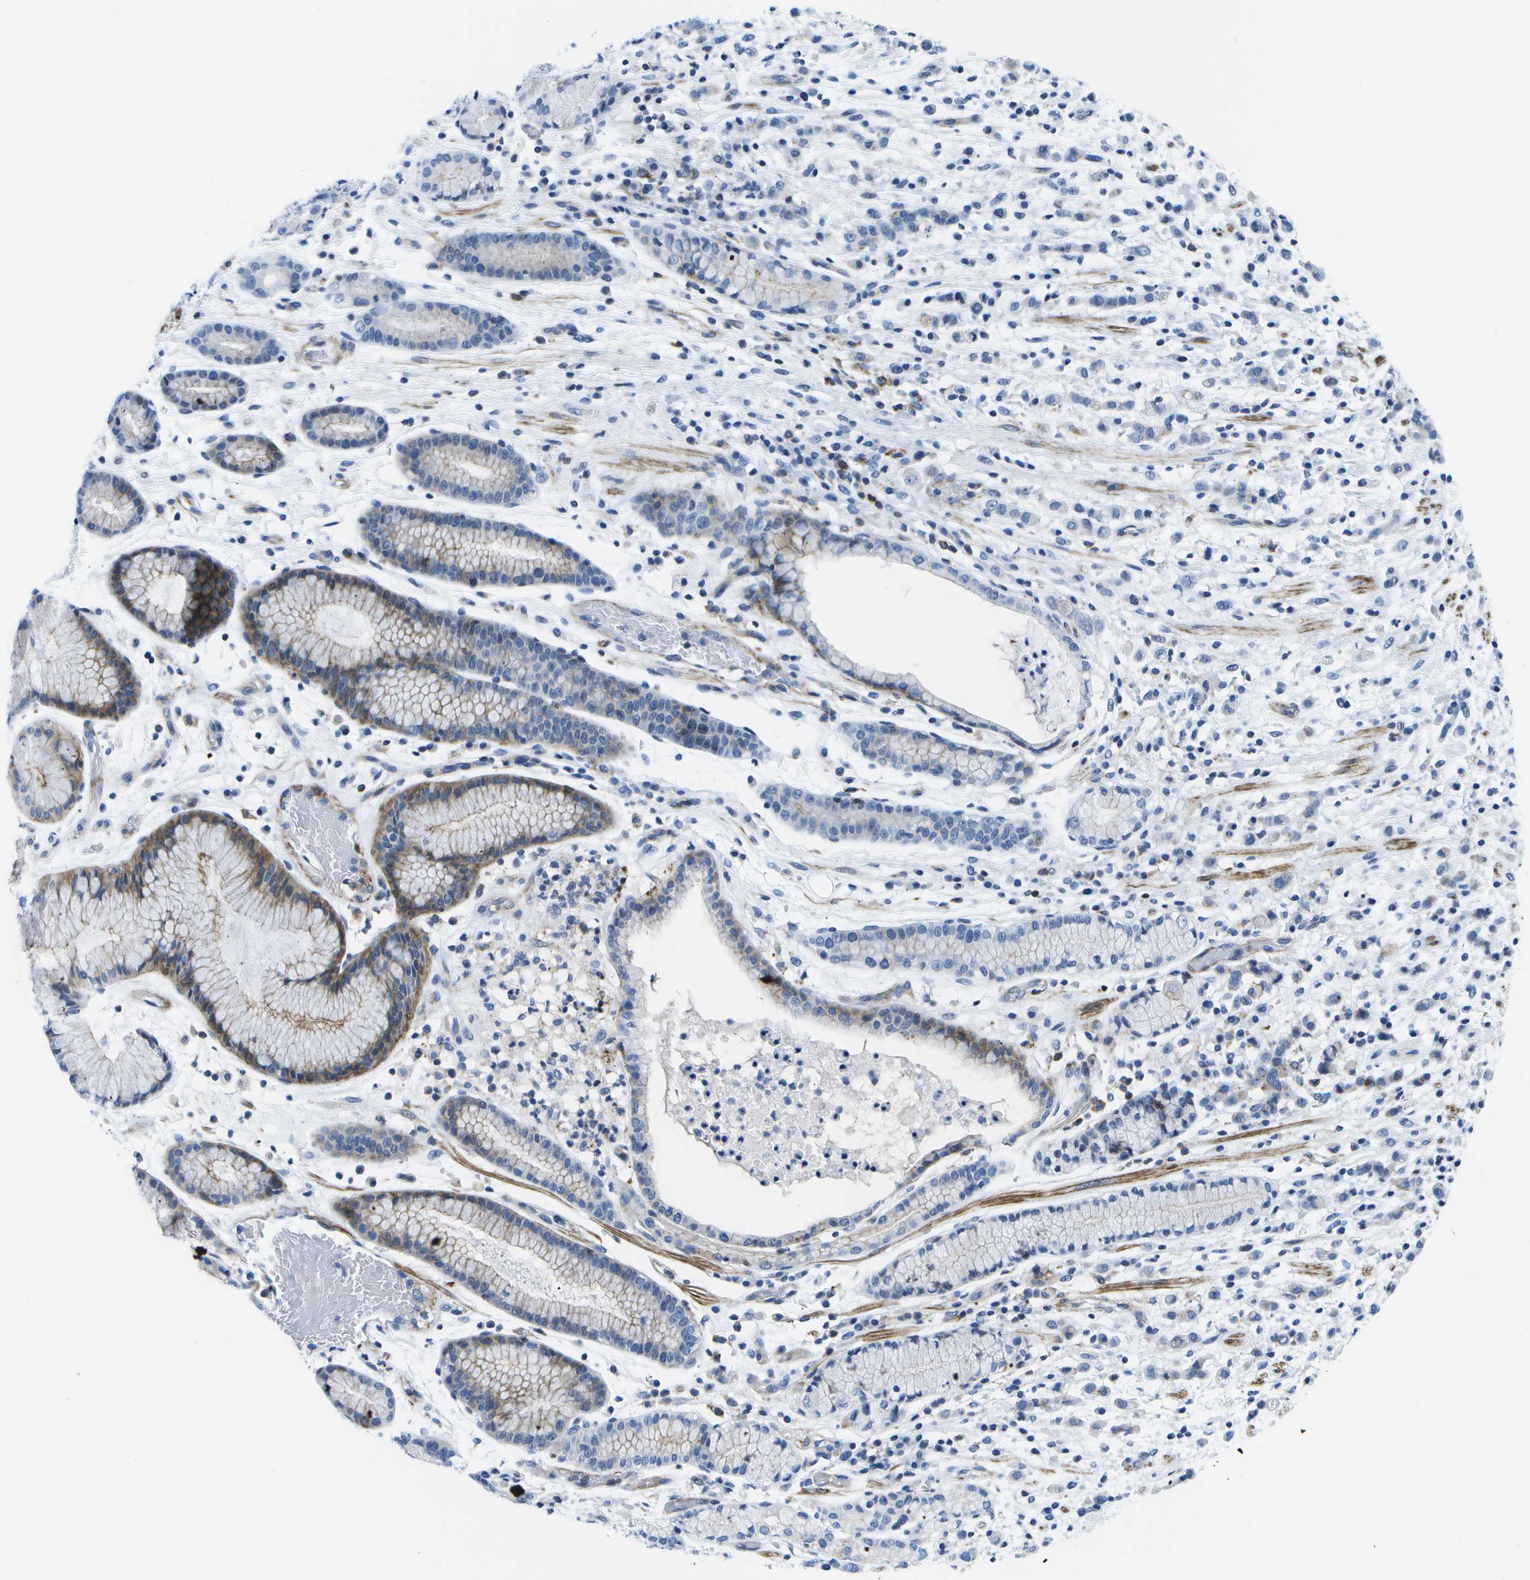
{"staining": {"intensity": "negative", "quantity": "none", "location": "none"}, "tissue": "stomach cancer", "cell_type": "Tumor cells", "image_type": "cancer", "snomed": [{"axis": "morphology", "description": "Adenocarcinoma, NOS"}, {"axis": "topography", "description": "Stomach, lower"}], "caption": "Tumor cells are negative for brown protein staining in stomach cancer. (Brightfield microscopy of DAB immunohistochemistry (IHC) at high magnification).", "gene": "ADGRG6", "patient": {"sex": "male", "age": 88}}